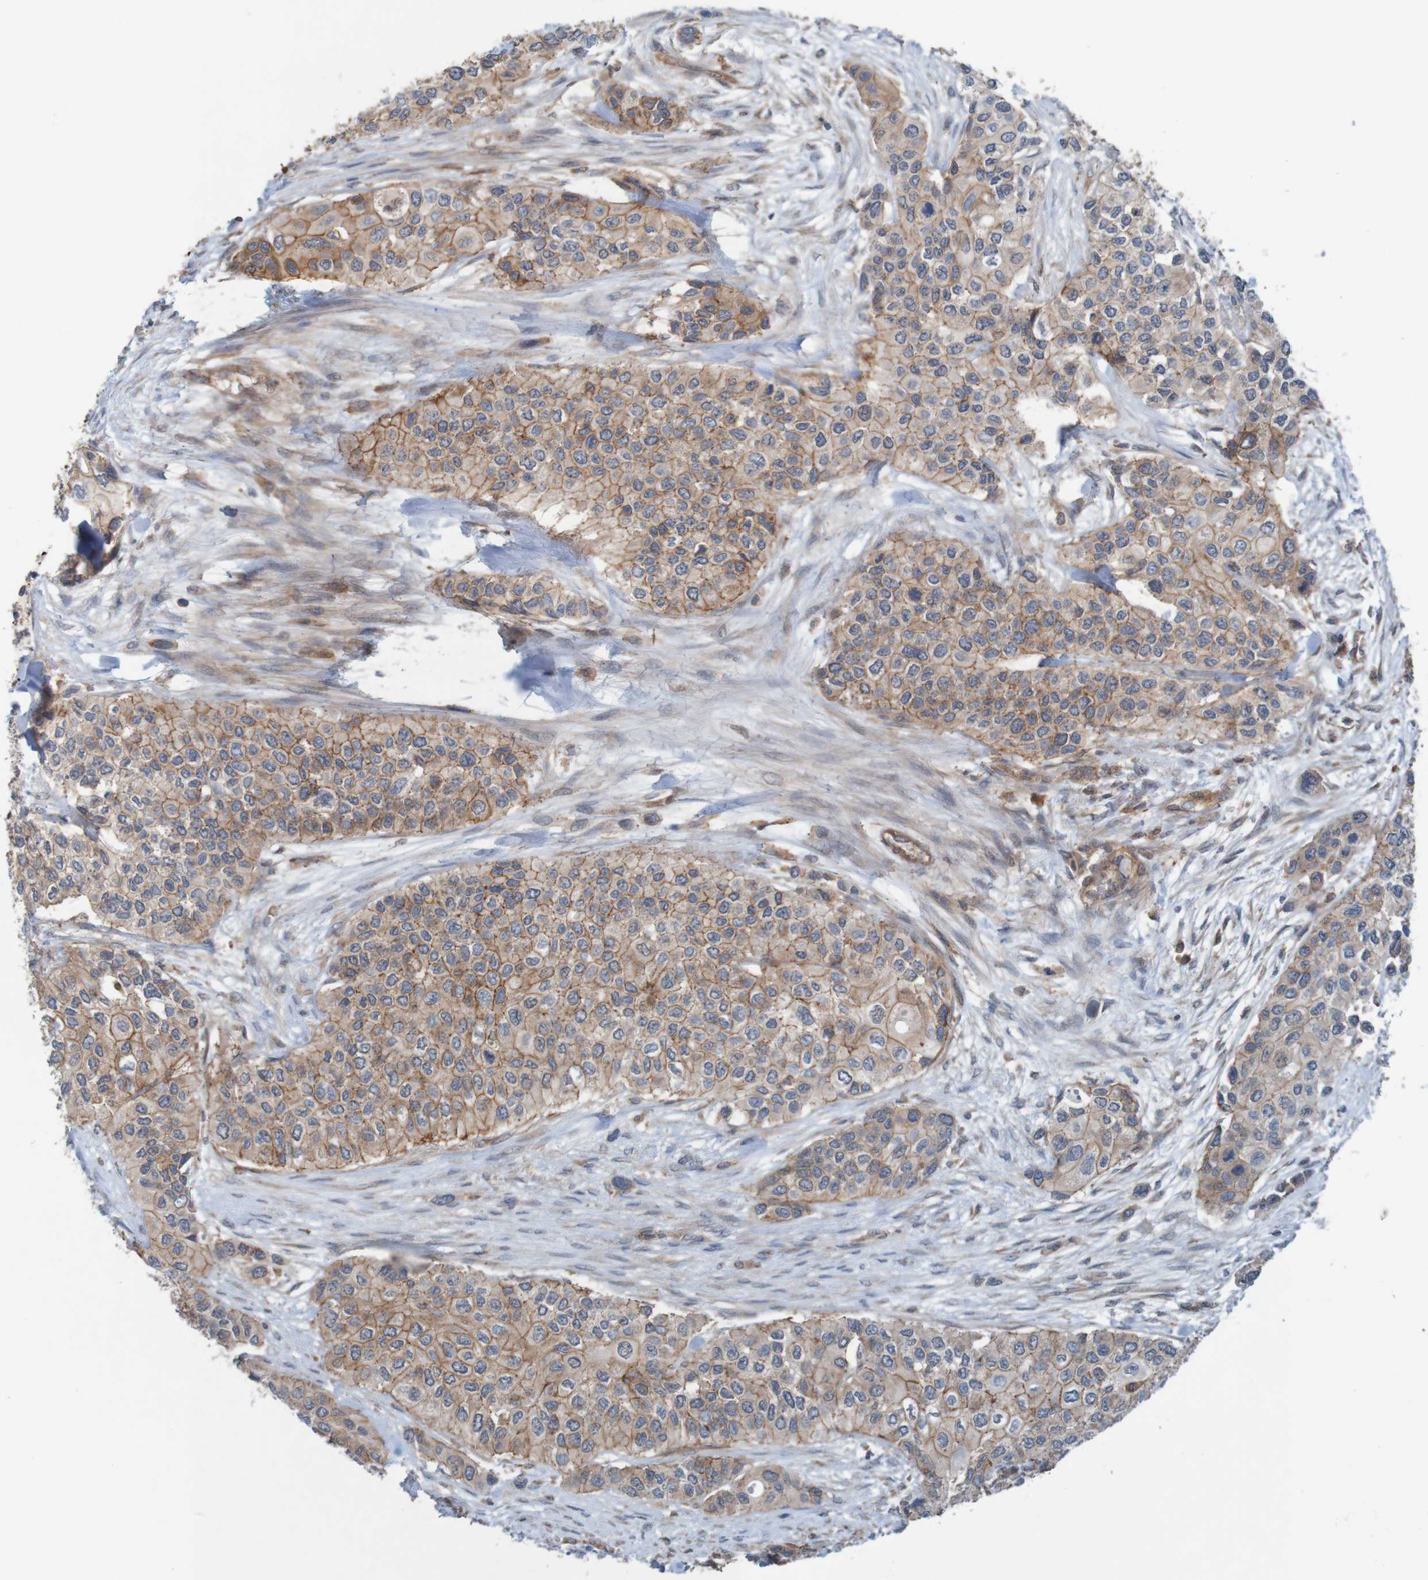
{"staining": {"intensity": "weak", "quantity": ">75%", "location": "cytoplasmic/membranous"}, "tissue": "urothelial cancer", "cell_type": "Tumor cells", "image_type": "cancer", "snomed": [{"axis": "morphology", "description": "Urothelial carcinoma, High grade"}, {"axis": "topography", "description": "Urinary bladder"}], "caption": "Immunohistochemistry photomicrograph of neoplastic tissue: urothelial cancer stained using immunohistochemistry (IHC) shows low levels of weak protein expression localized specifically in the cytoplasmic/membranous of tumor cells, appearing as a cytoplasmic/membranous brown color.", "gene": "ARHGEF11", "patient": {"sex": "female", "age": 56}}